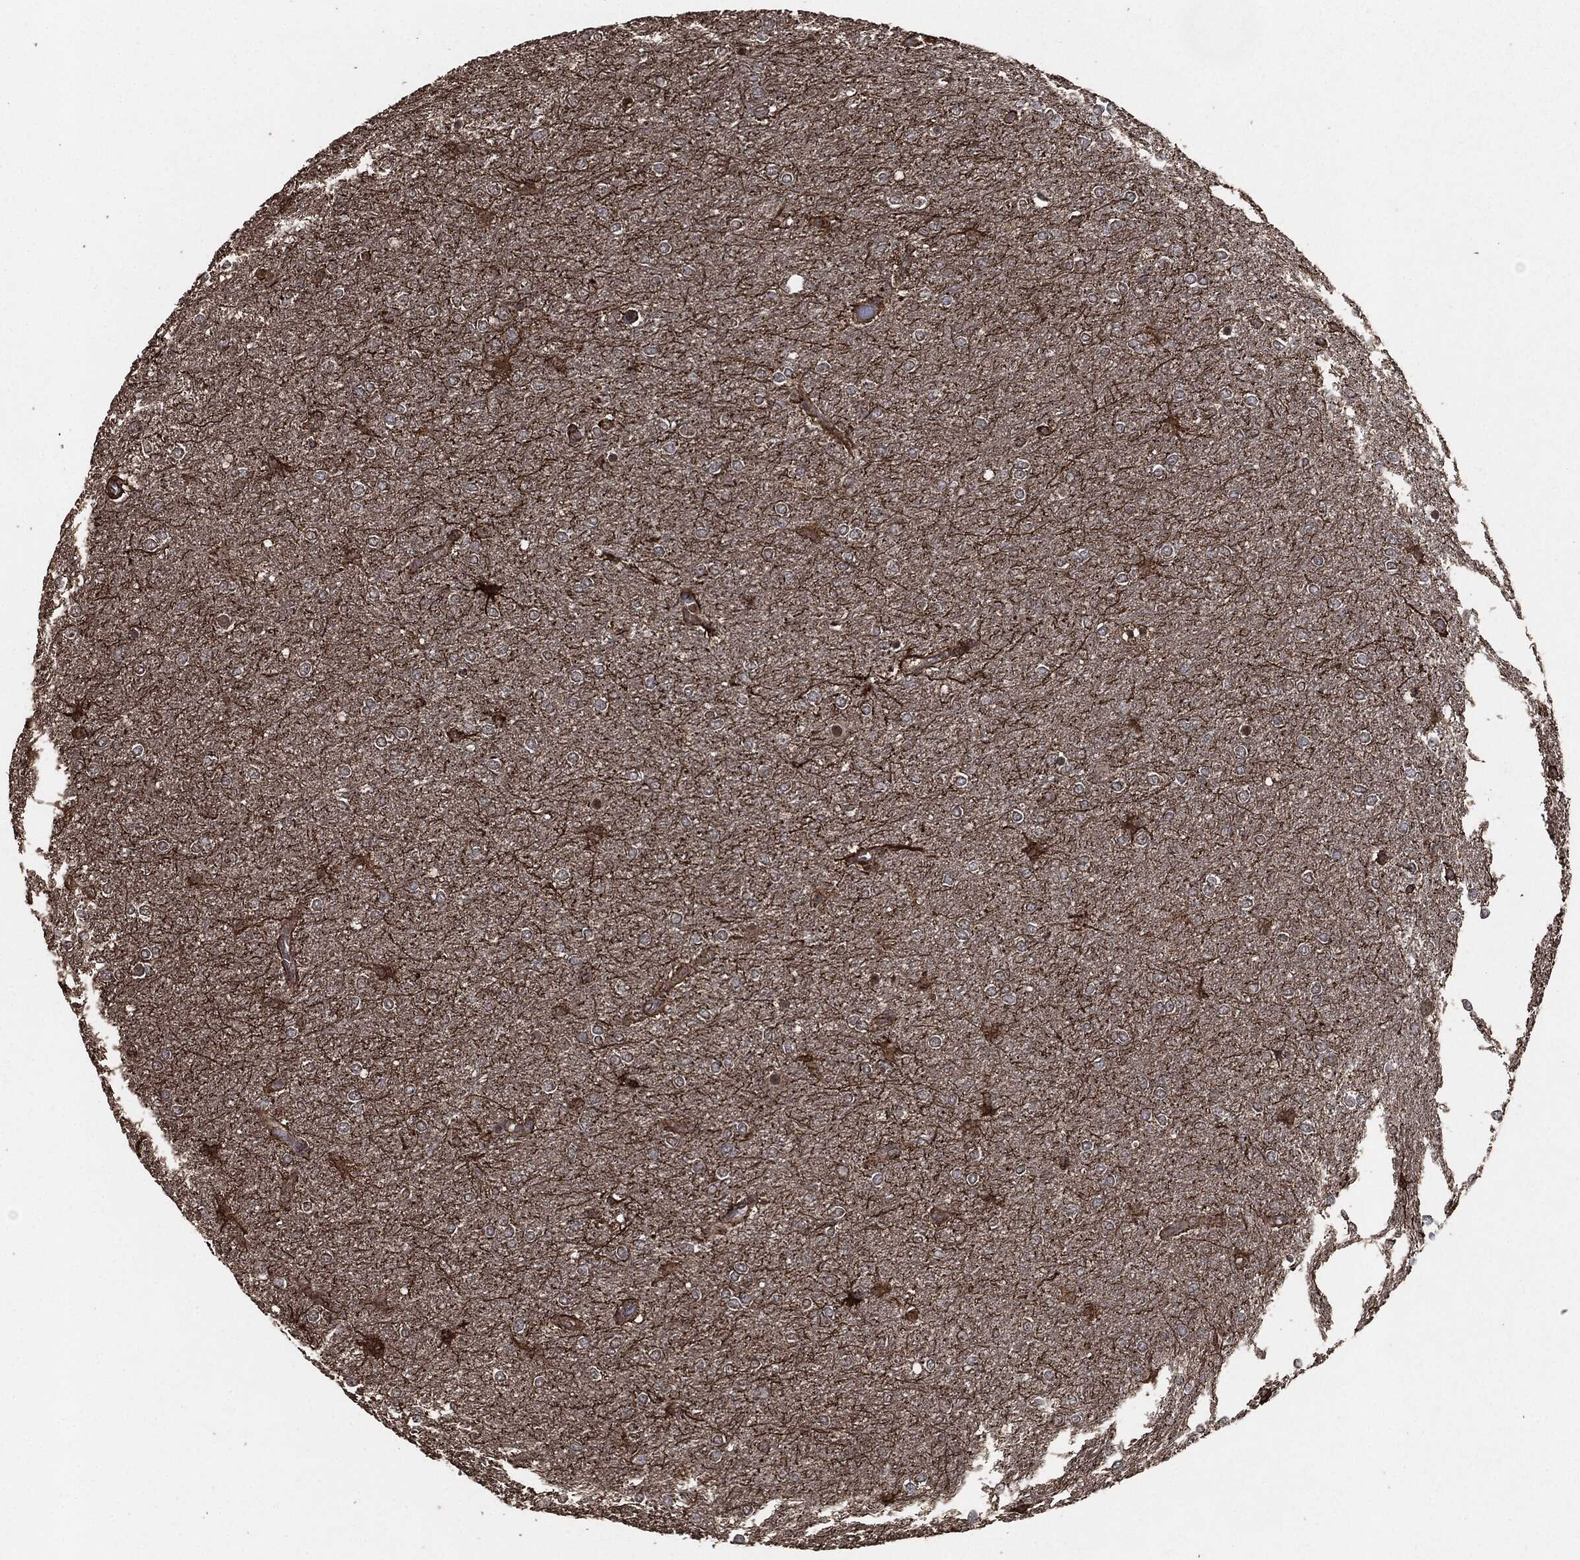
{"staining": {"intensity": "negative", "quantity": "none", "location": "none"}, "tissue": "glioma", "cell_type": "Tumor cells", "image_type": "cancer", "snomed": [{"axis": "morphology", "description": "Glioma, malignant, High grade"}, {"axis": "topography", "description": "Brain"}], "caption": "Immunohistochemistry of glioma exhibits no expression in tumor cells.", "gene": "EGFR", "patient": {"sex": "female", "age": 61}}